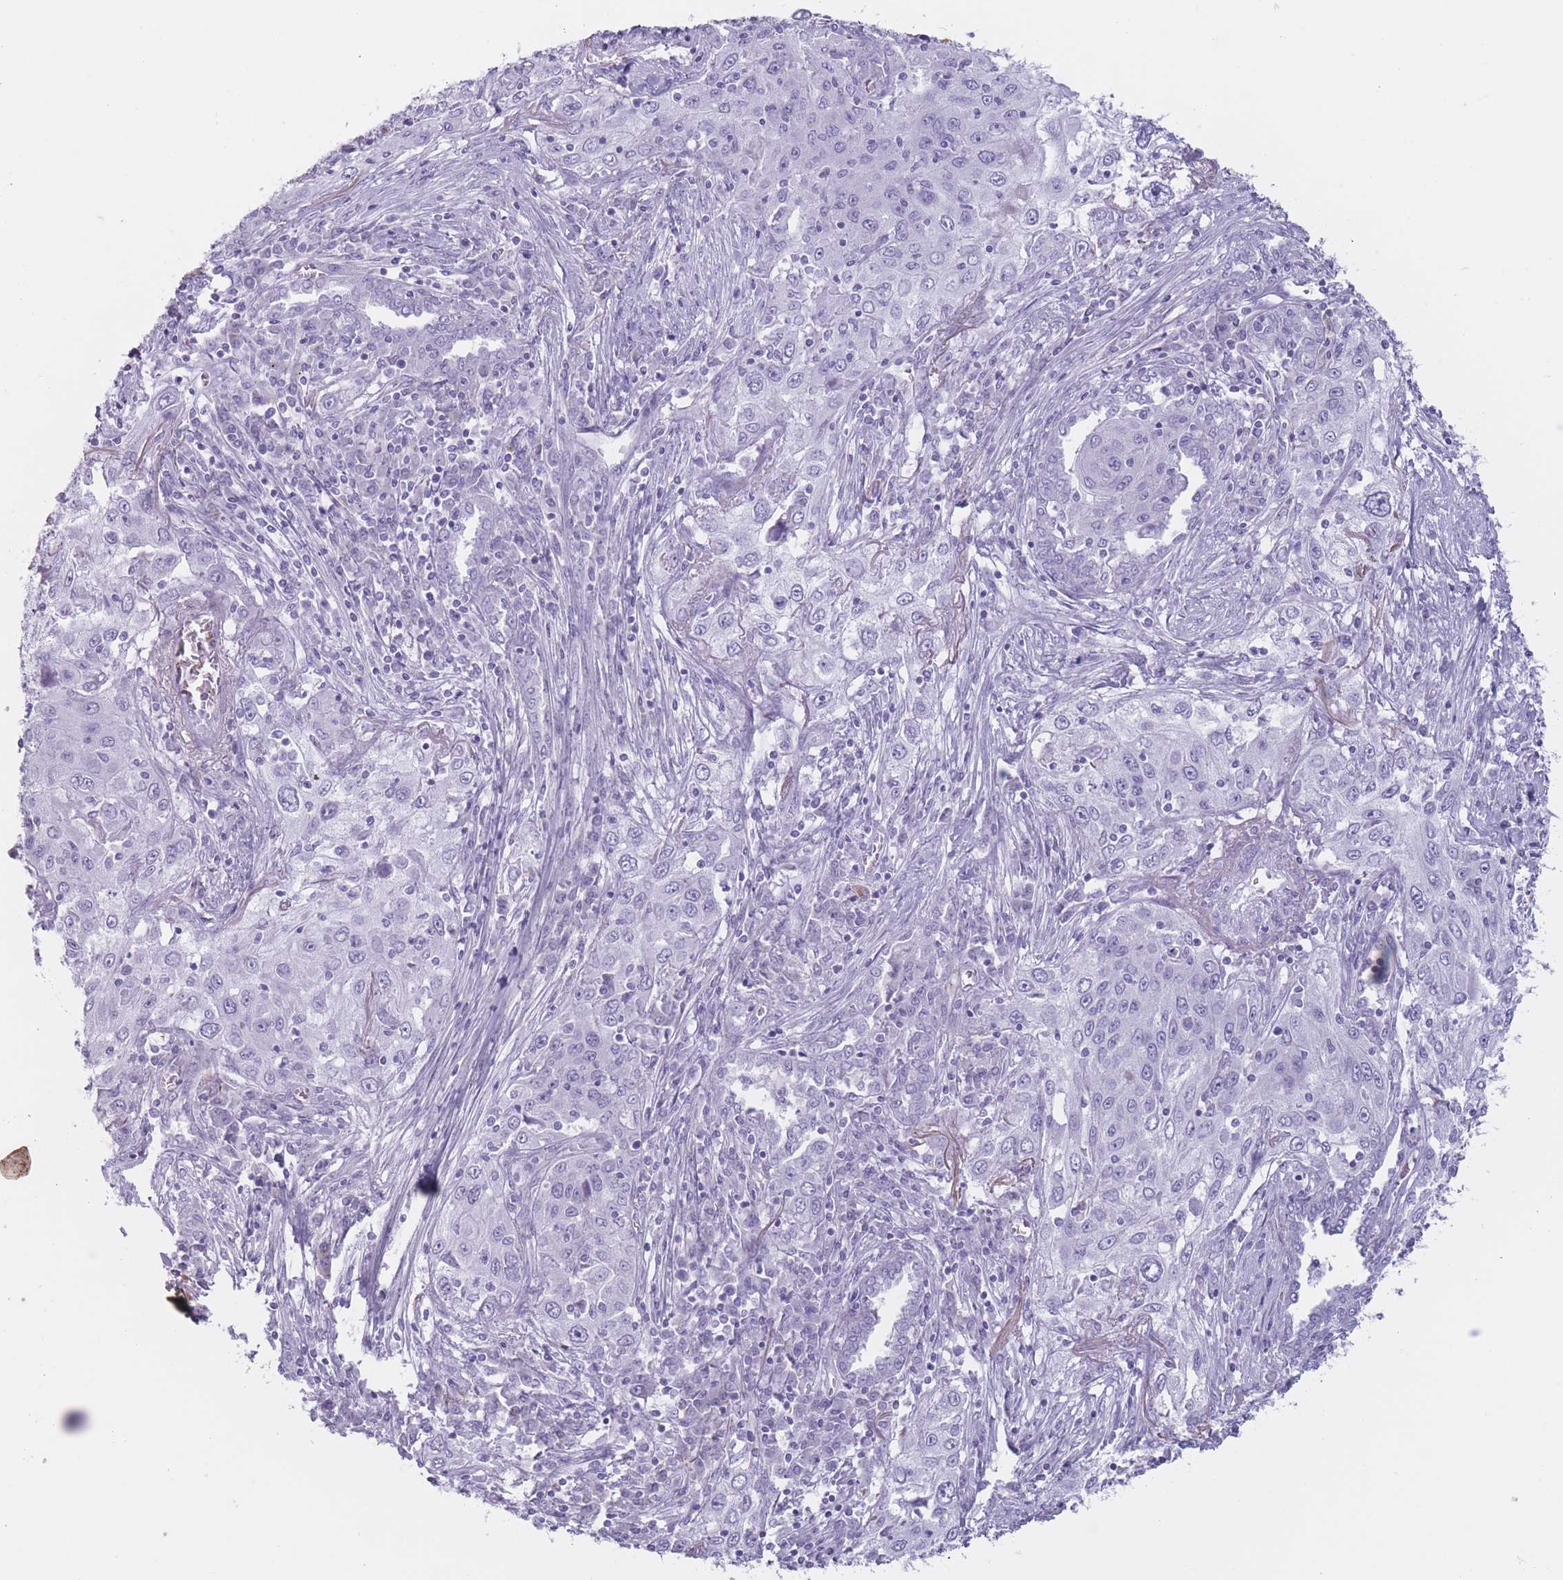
{"staining": {"intensity": "negative", "quantity": "none", "location": "none"}, "tissue": "lung cancer", "cell_type": "Tumor cells", "image_type": "cancer", "snomed": [{"axis": "morphology", "description": "Squamous cell carcinoma, NOS"}, {"axis": "topography", "description": "Lung"}], "caption": "There is no significant expression in tumor cells of lung squamous cell carcinoma. The staining was performed using DAB (3,3'-diaminobenzidine) to visualize the protein expression in brown, while the nuclei were stained in blue with hematoxylin (Magnification: 20x).", "gene": "PNMA3", "patient": {"sex": "female", "age": 69}}